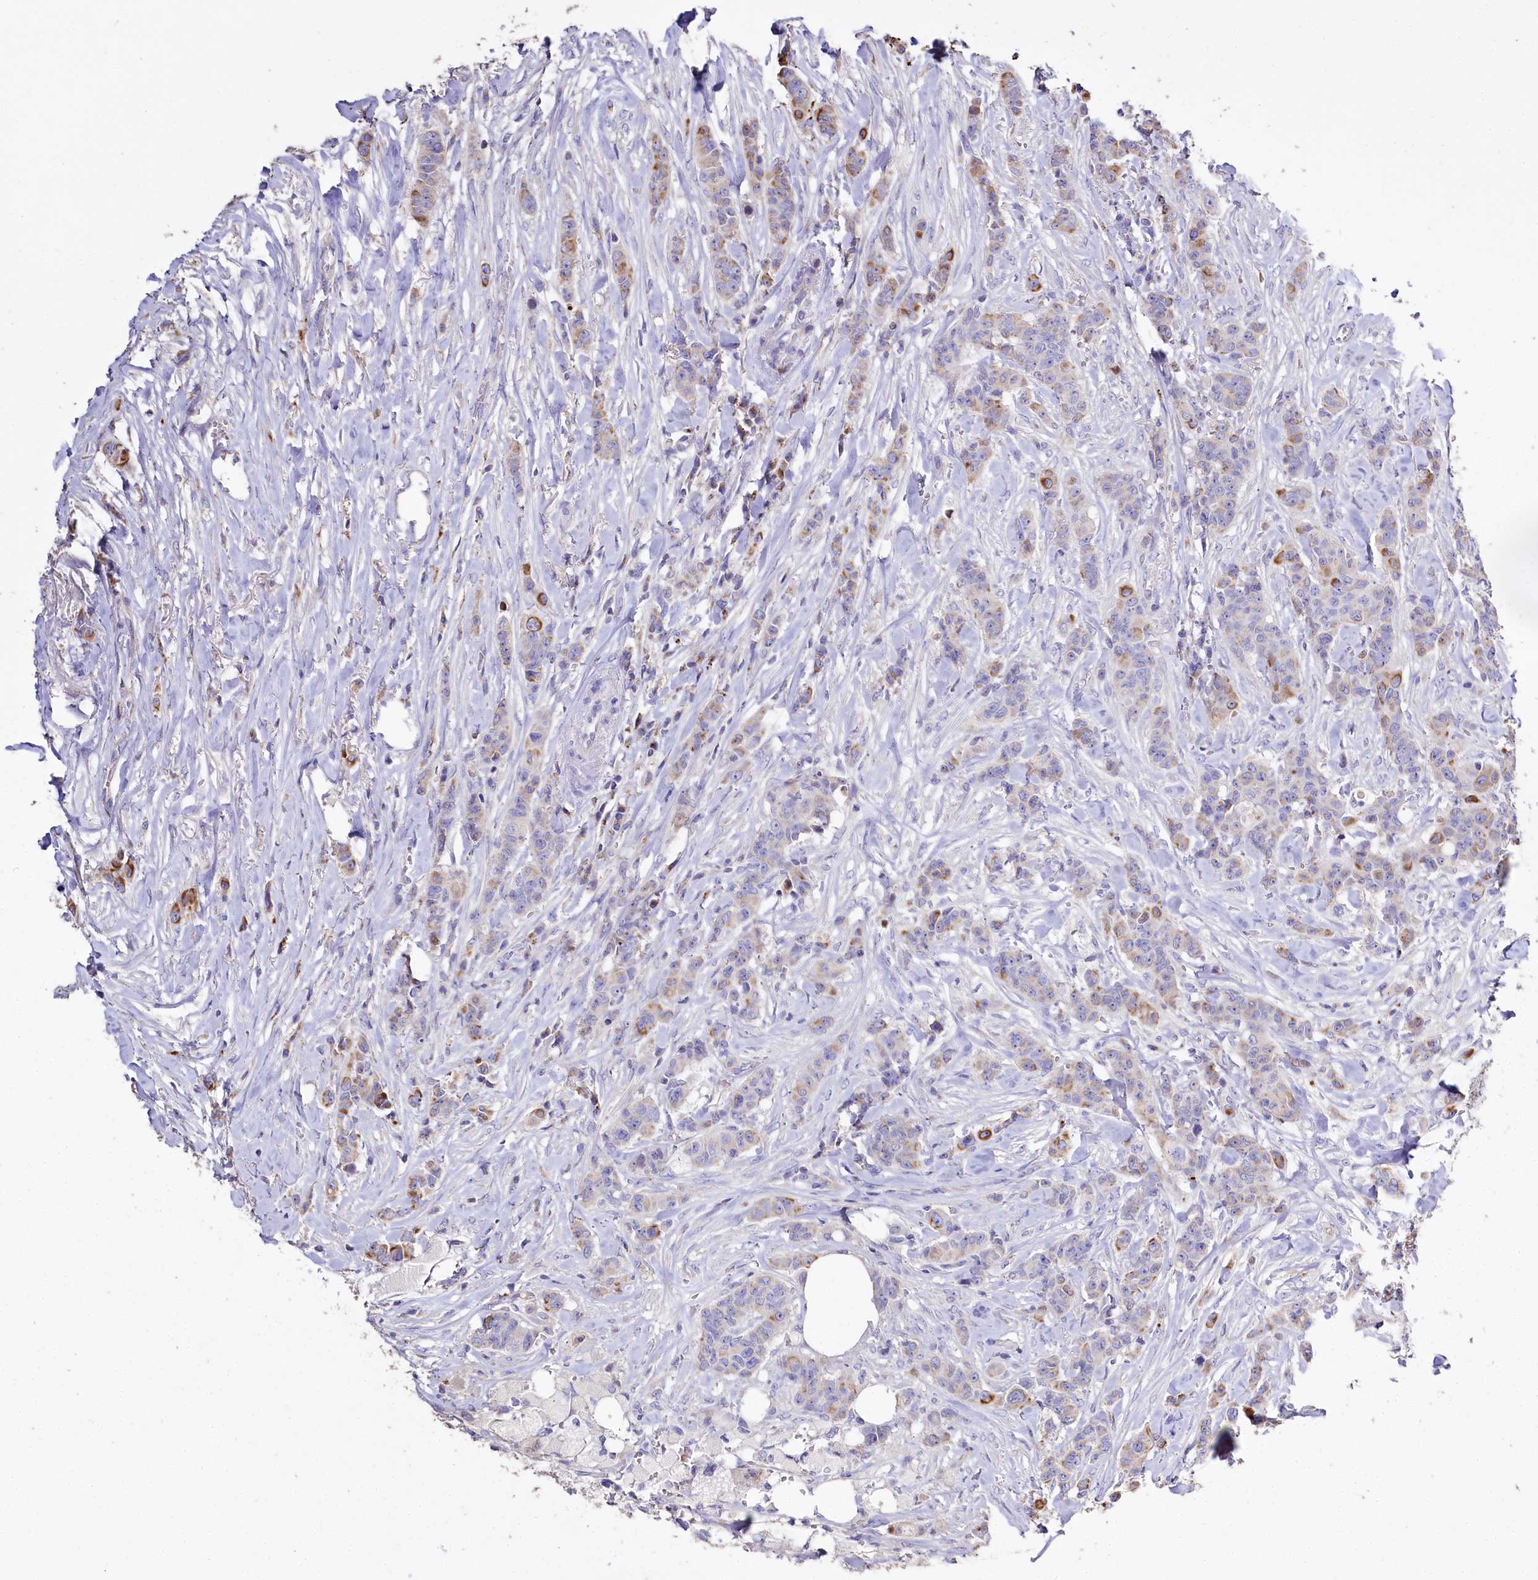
{"staining": {"intensity": "weak", "quantity": "25%-75%", "location": "cytoplasmic/membranous"}, "tissue": "breast cancer", "cell_type": "Tumor cells", "image_type": "cancer", "snomed": [{"axis": "morphology", "description": "Duct carcinoma"}, {"axis": "topography", "description": "Breast"}], "caption": "This micrograph reveals immunohistochemistry (IHC) staining of human invasive ductal carcinoma (breast), with low weak cytoplasmic/membranous expression in about 25%-75% of tumor cells.", "gene": "PTER", "patient": {"sex": "female", "age": 40}}